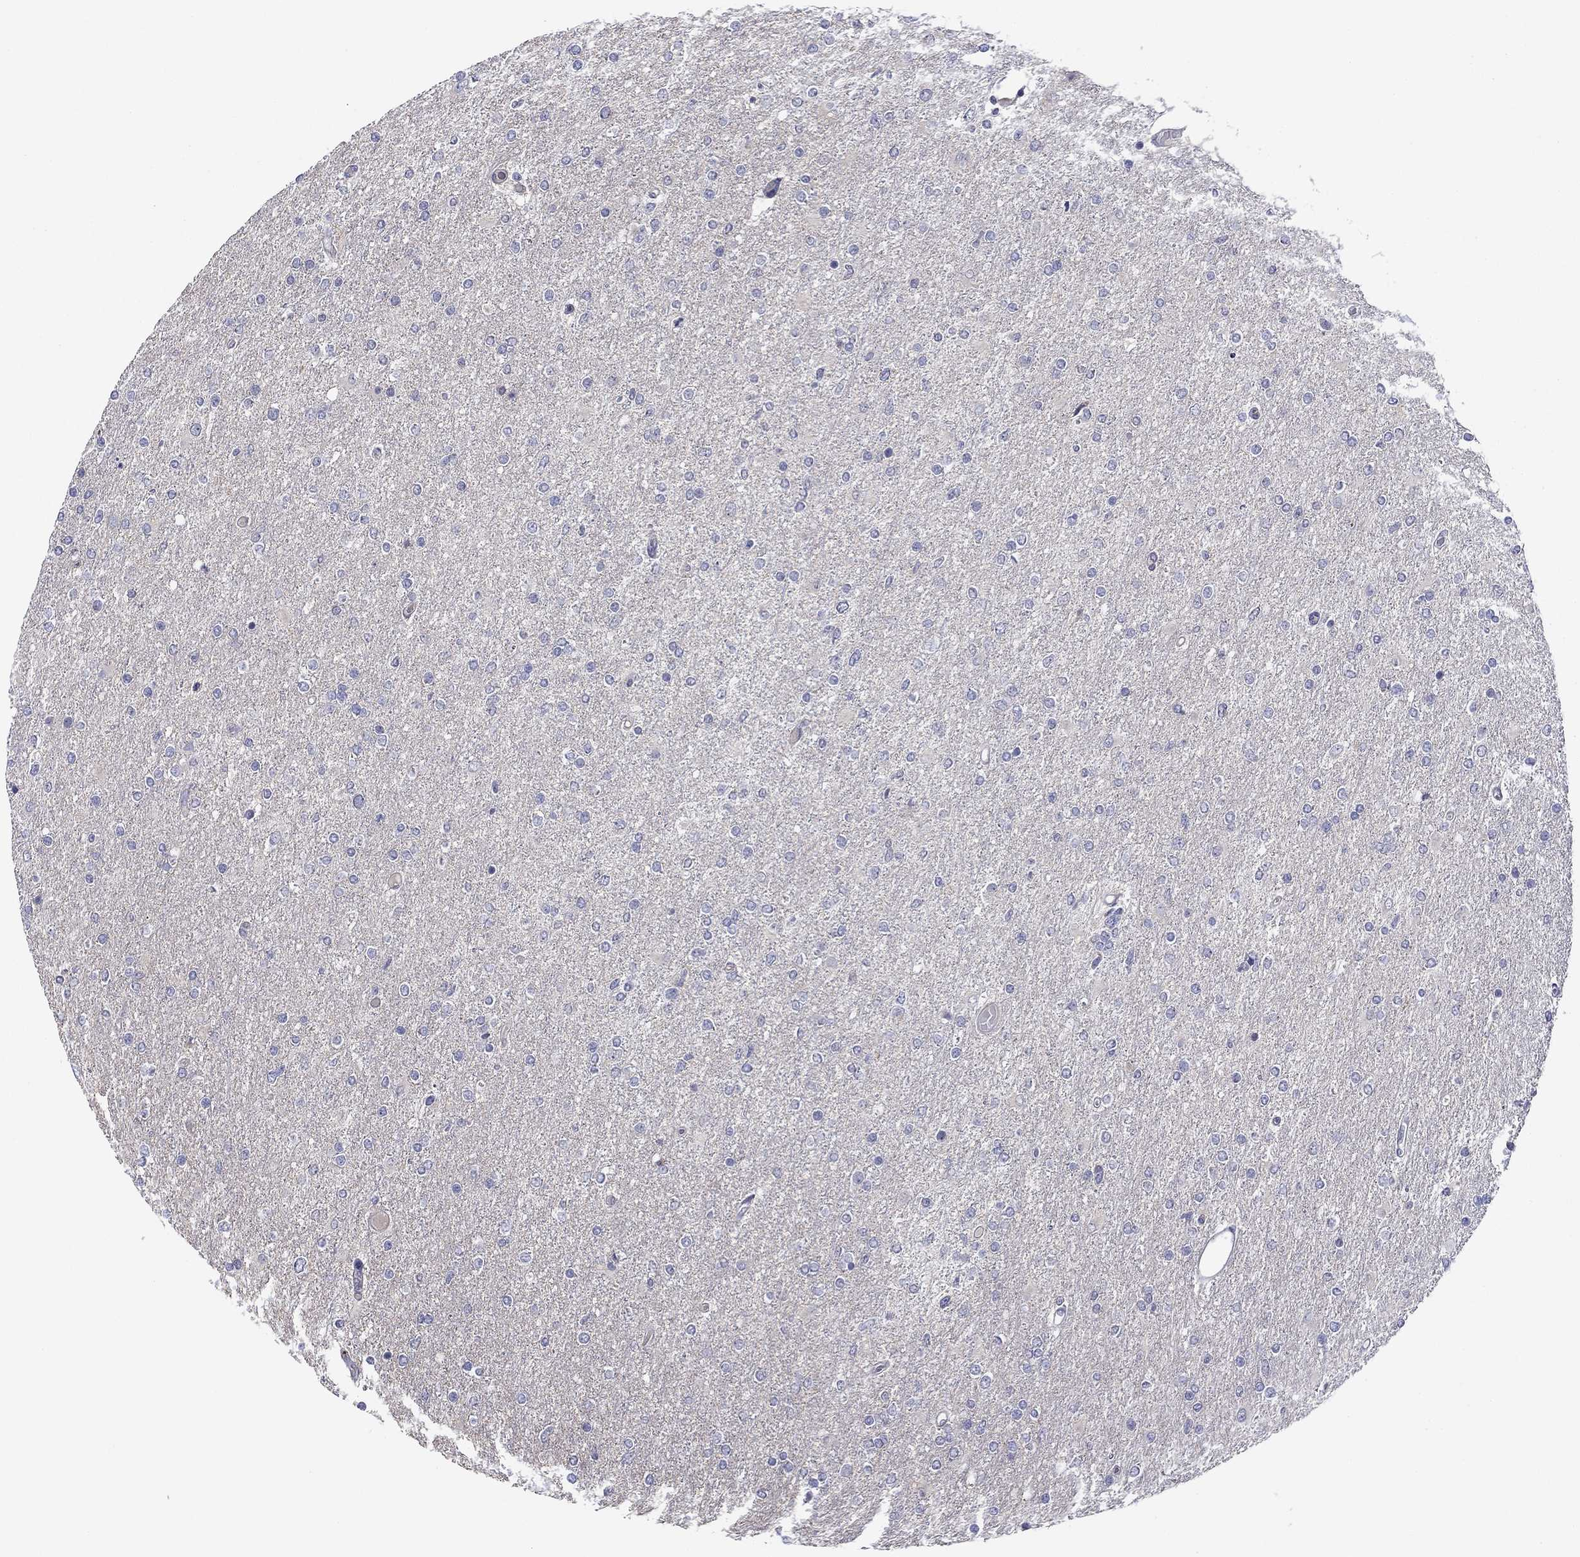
{"staining": {"intensity": "negative", "quantity": "none", "location": "none"}, "tissue": "glioma", "cell_type": "Tumor cells", "image_type": "cancer", "snomed": [{"axis": "morphology", "description": "Glioma, malignant, High grade"}, {"axis": "topography", "description": "Cerebral cortex"}], "caption": "Tumor cells show no significant positivity in glioma. The staining was performed using DAB to visualize the protein expression in brown, while the nuclei were stained in blue with hematoxylin (Magnification: 20x).", "gene": "SPATA7", "patient": {"sex": "male", "age": 70}}